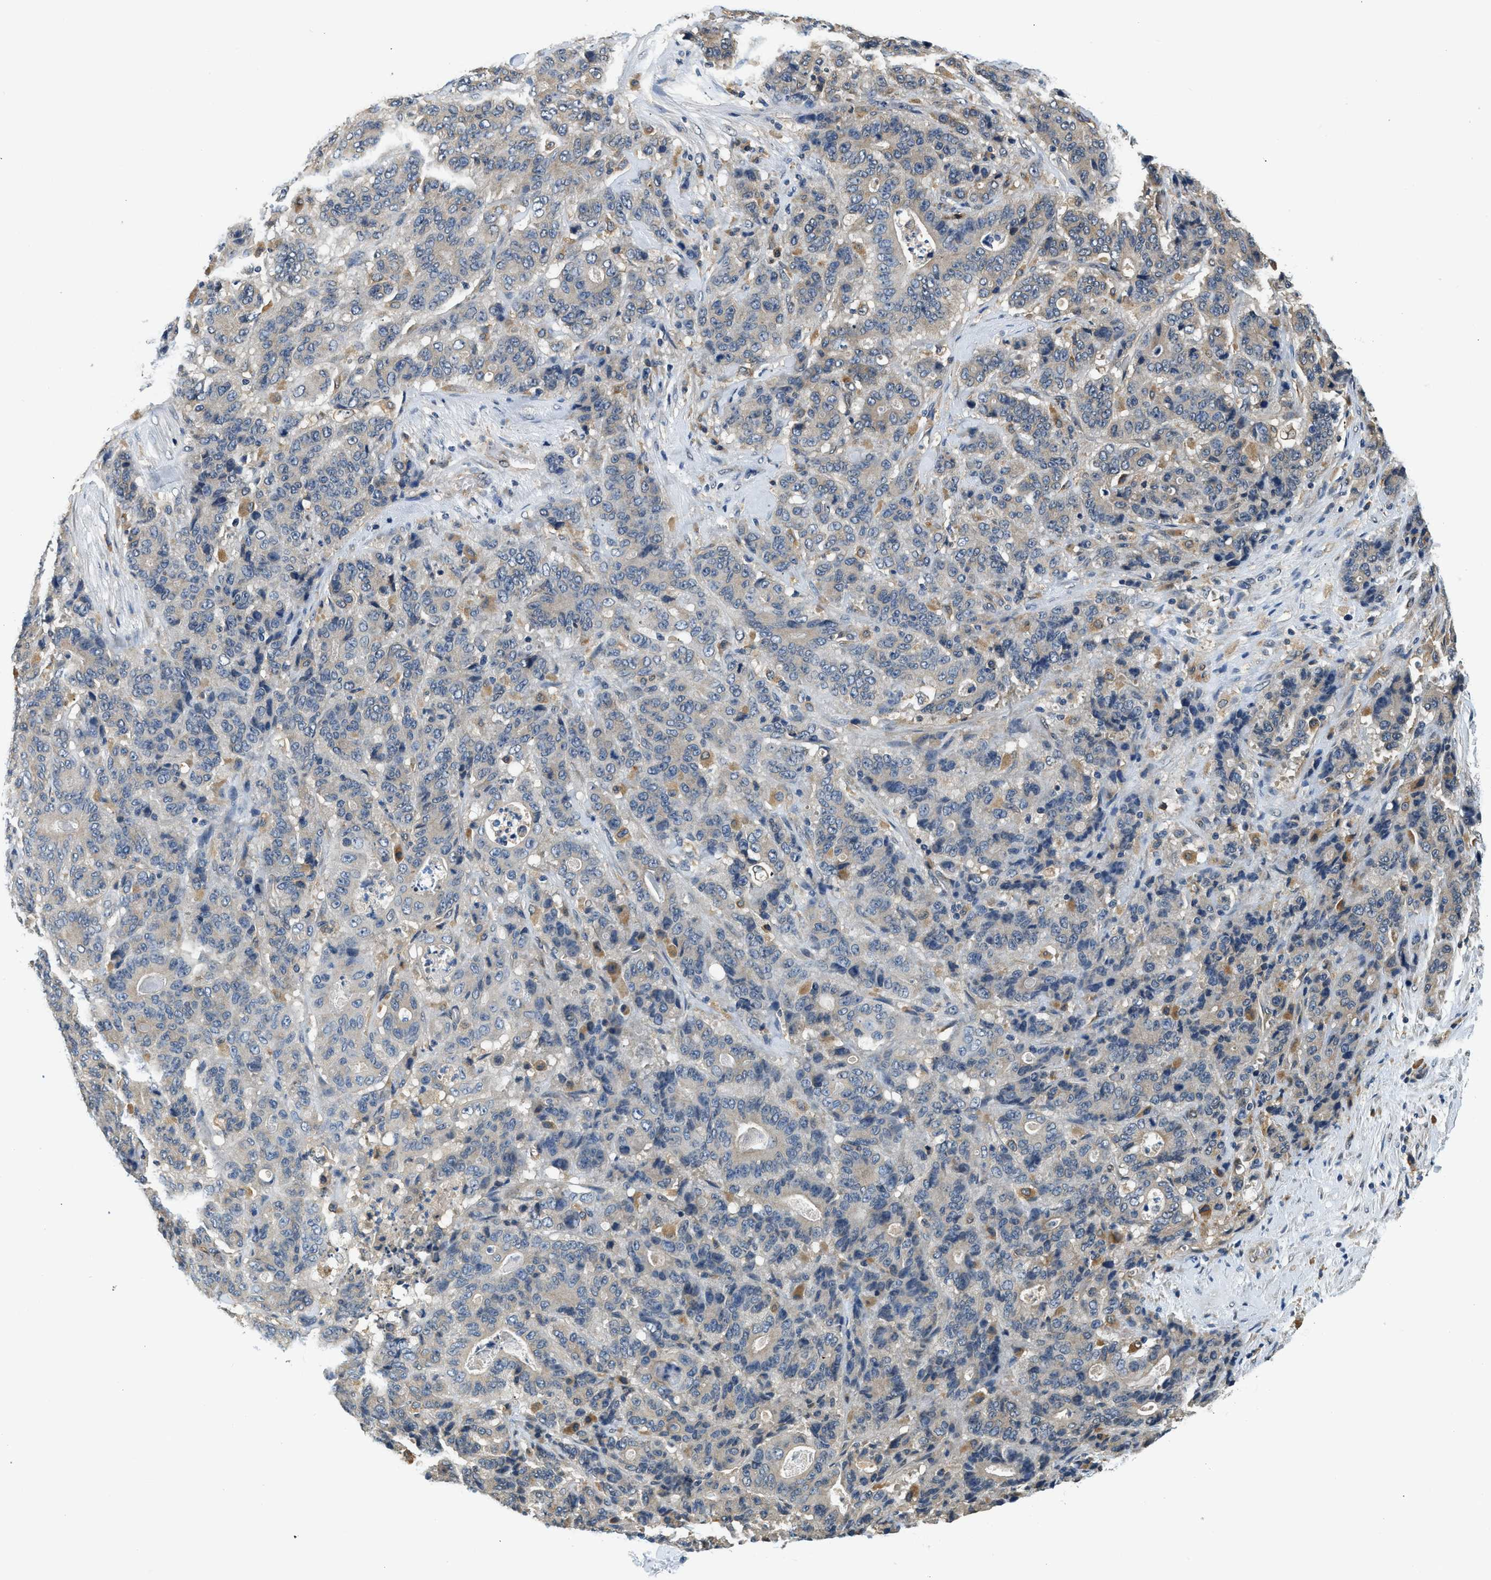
{"staining": {"intensity": "negative", "quantity": "none", "location": "none"}, "tissue": "stomach cancer", "cell_type": "Tumor cells", "image_type": "cancer", "snomed": [{"axis": "morphology", "description": "Adenocarcinoma, NOS"}, {"axis": "topography", "description": "Stomach"}], "caption": "The histopathology image exhibits no significant positivity in tumor cells of stomach cancer. (DAB immunohistochemistry (IHC) visualized using brightfield microscopy, high magnification).", "gene": "BCL7C", "patient": {"sex": "female", "age": 73}}